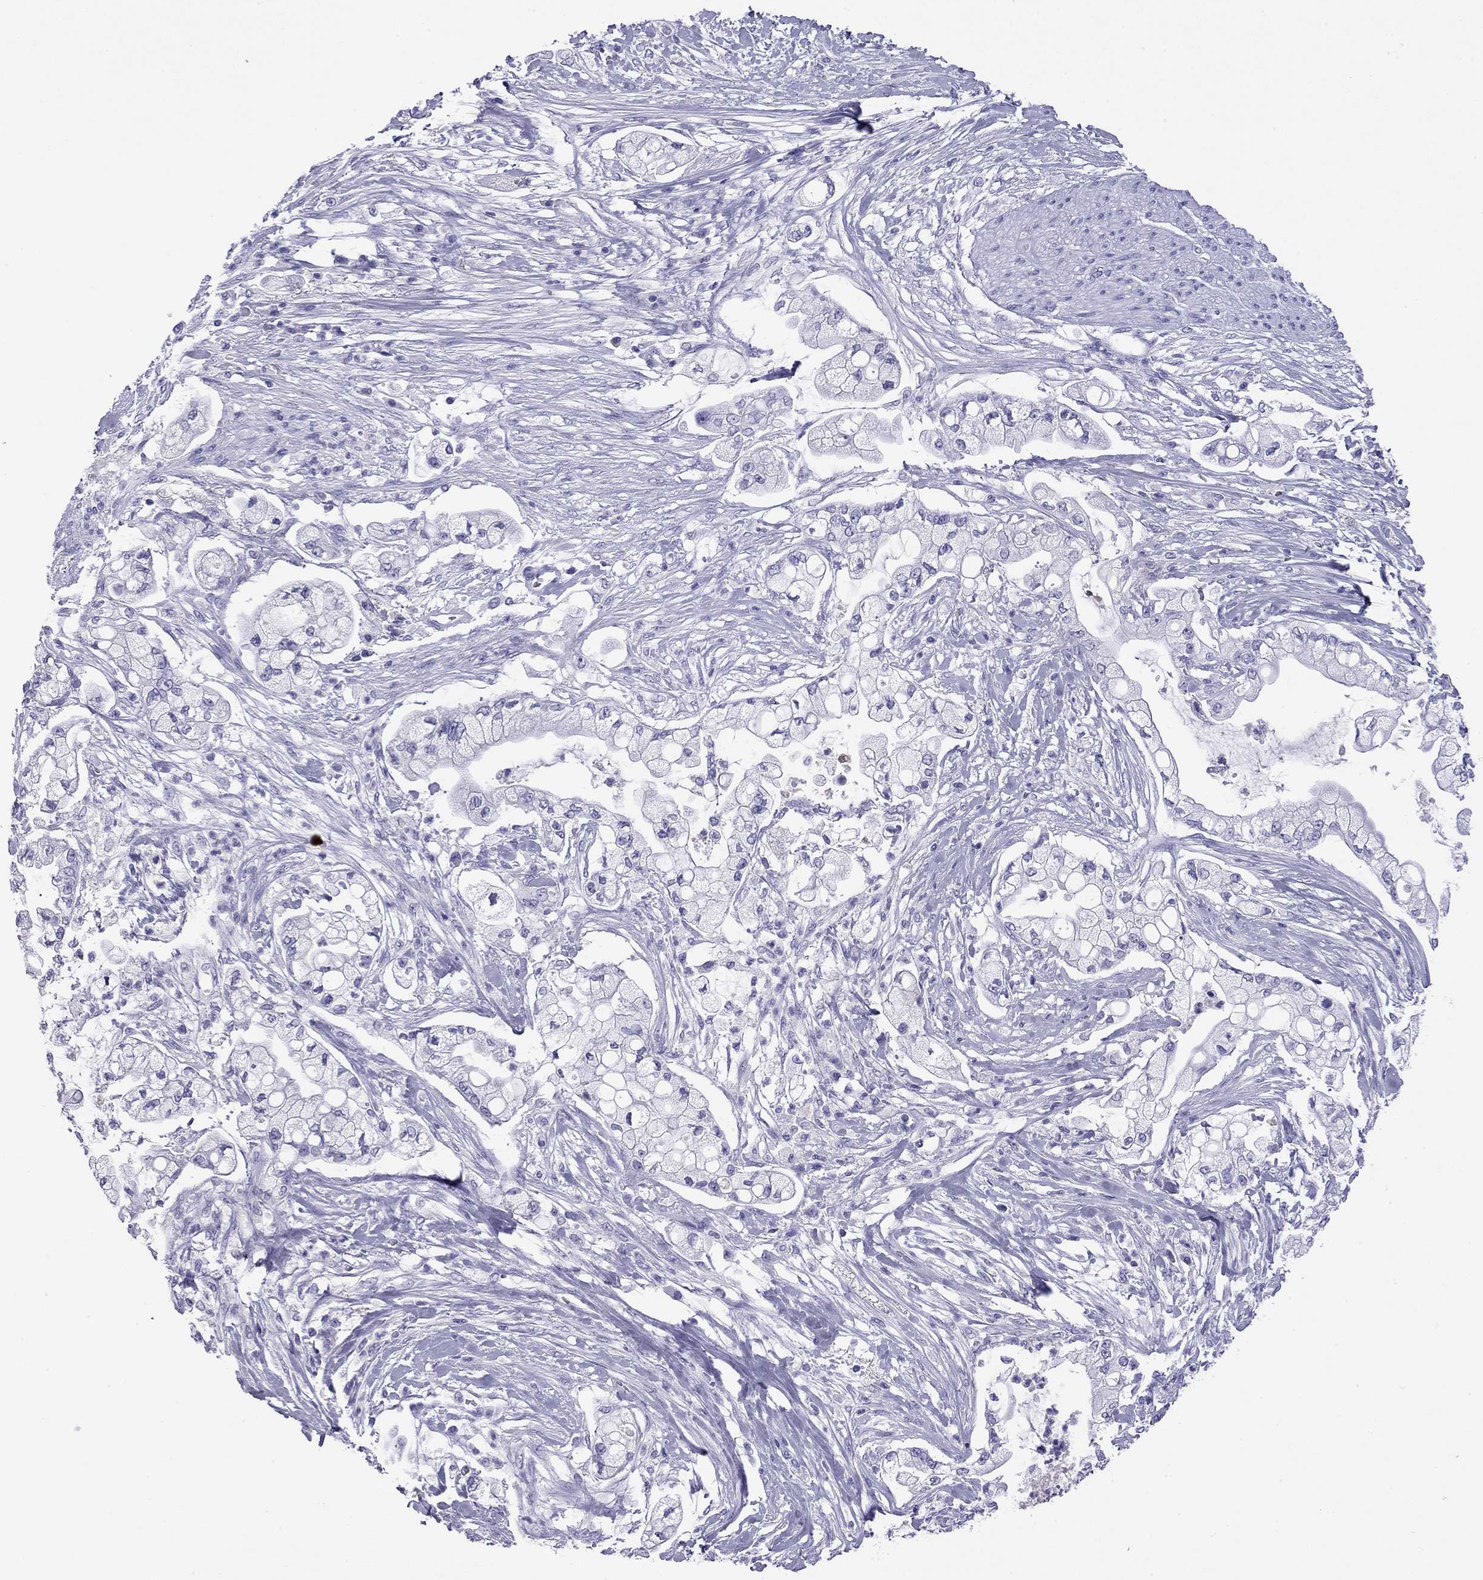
{"staining": {"intensity": "negative", "quantity": "none", "location": "none"}, "tissue": "pancreatic cancer", "cell_type": "Tumor cells", "image_type": "cancer", "snomed": [{"axis": "morphology", "description": "Adenocarcinoma, NOS"}, {"axis": "topography", "description": "Pancreas"}], "caption": "Tumor cells show no significant staining in adenocarcinoma (pancreatic). The staining is performed using DAB brown chromogen with nuclei counter-stained in using hematoxylin.", "gene": "ODF4", "patient": {"sex": "female", "age": 69}}